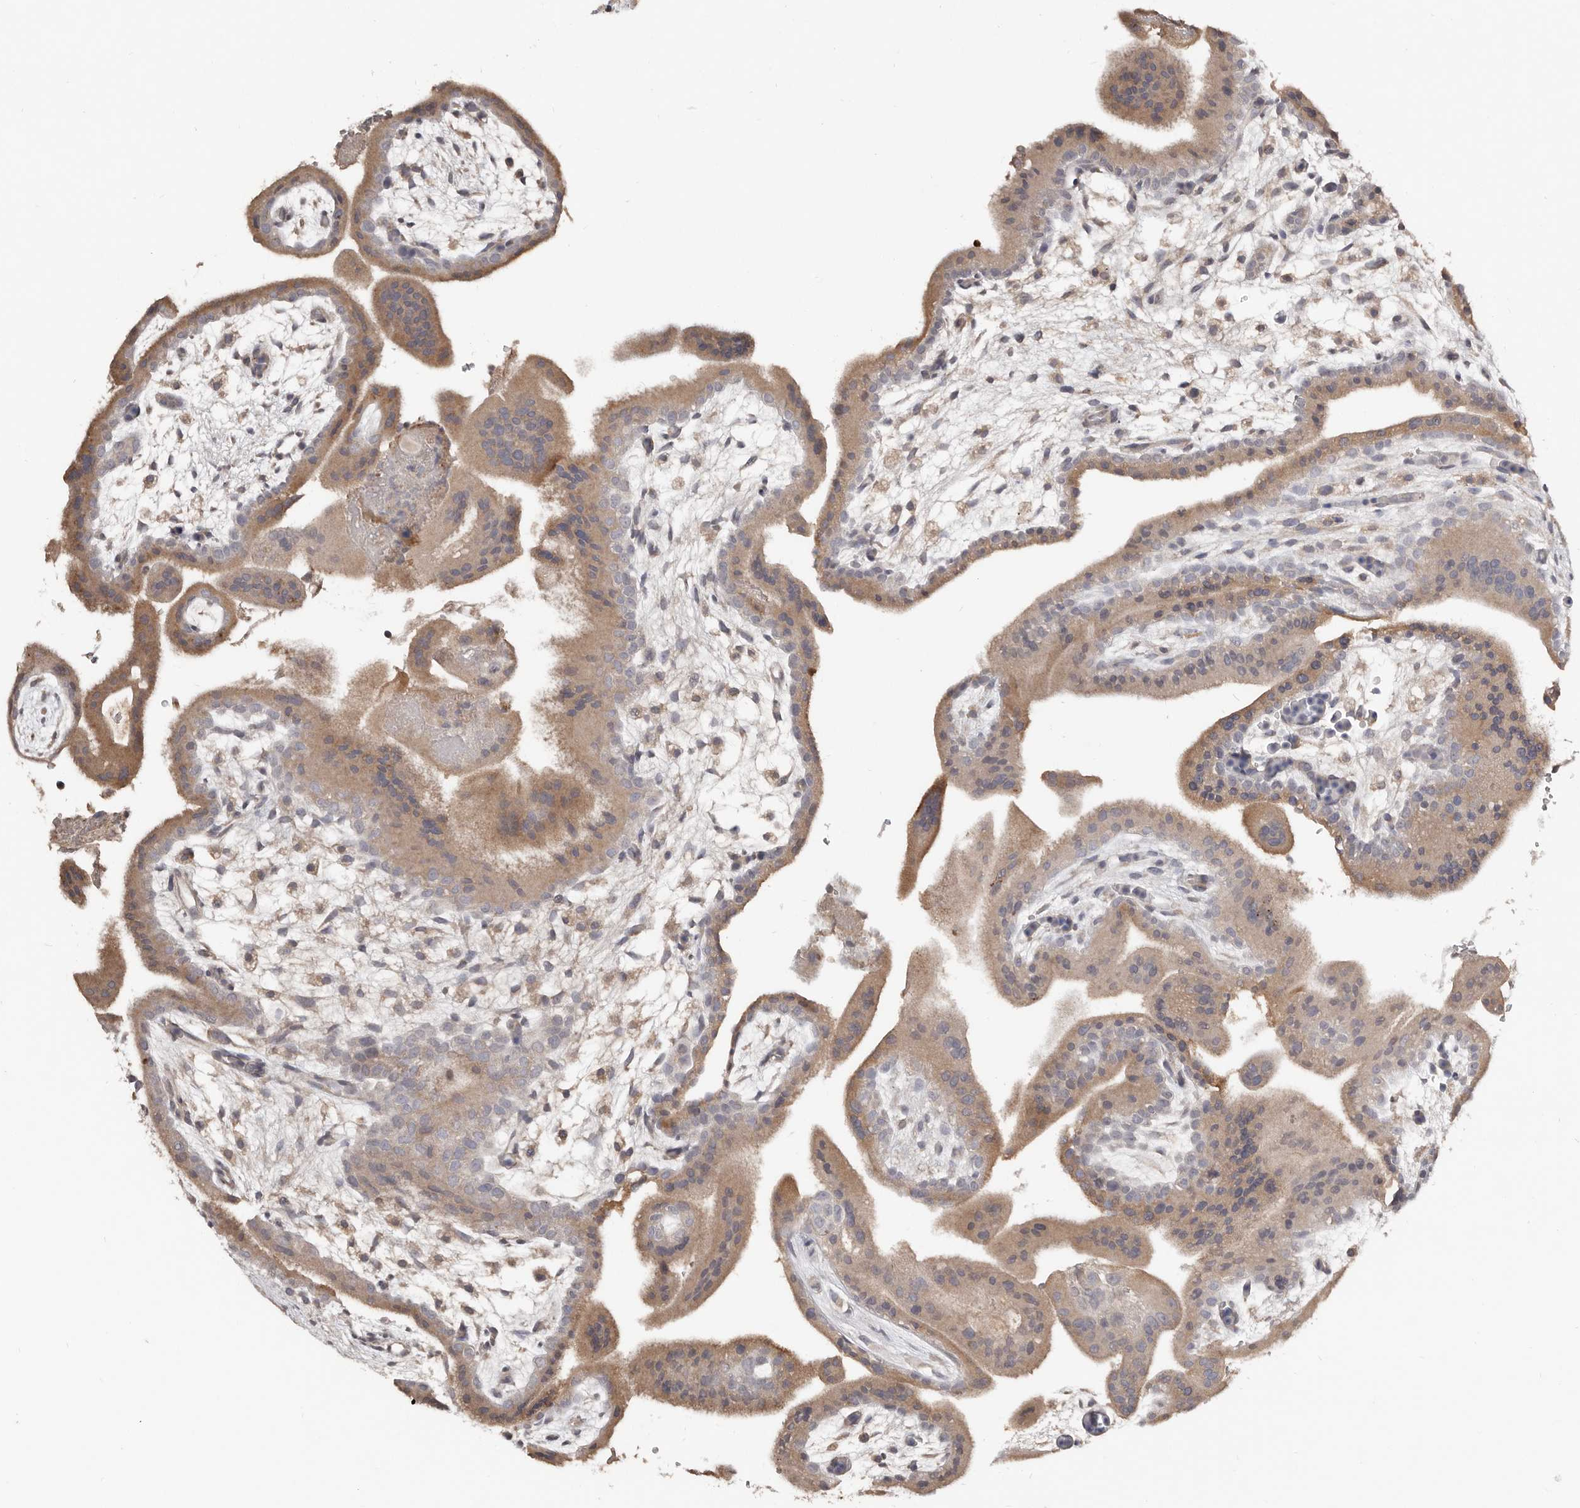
{"staining": {"intensity": "weak", "quantity": "<25%", "location": "cytoplasmic/membranous"}, "tissue": "placenta", "cell_type": "Decidual cells", "image_type": "normal", "snomed": [{"axis": "morphology", "description": "Normal tissue, NOS"}, {"axis": "topography", "description": "Placenta"}], "caption": "Protein analysis of normal placenta displays no significant expression in decidual cells.", "gene": "SLC39A2", "patient": {"sex": "female", "age": 35}}